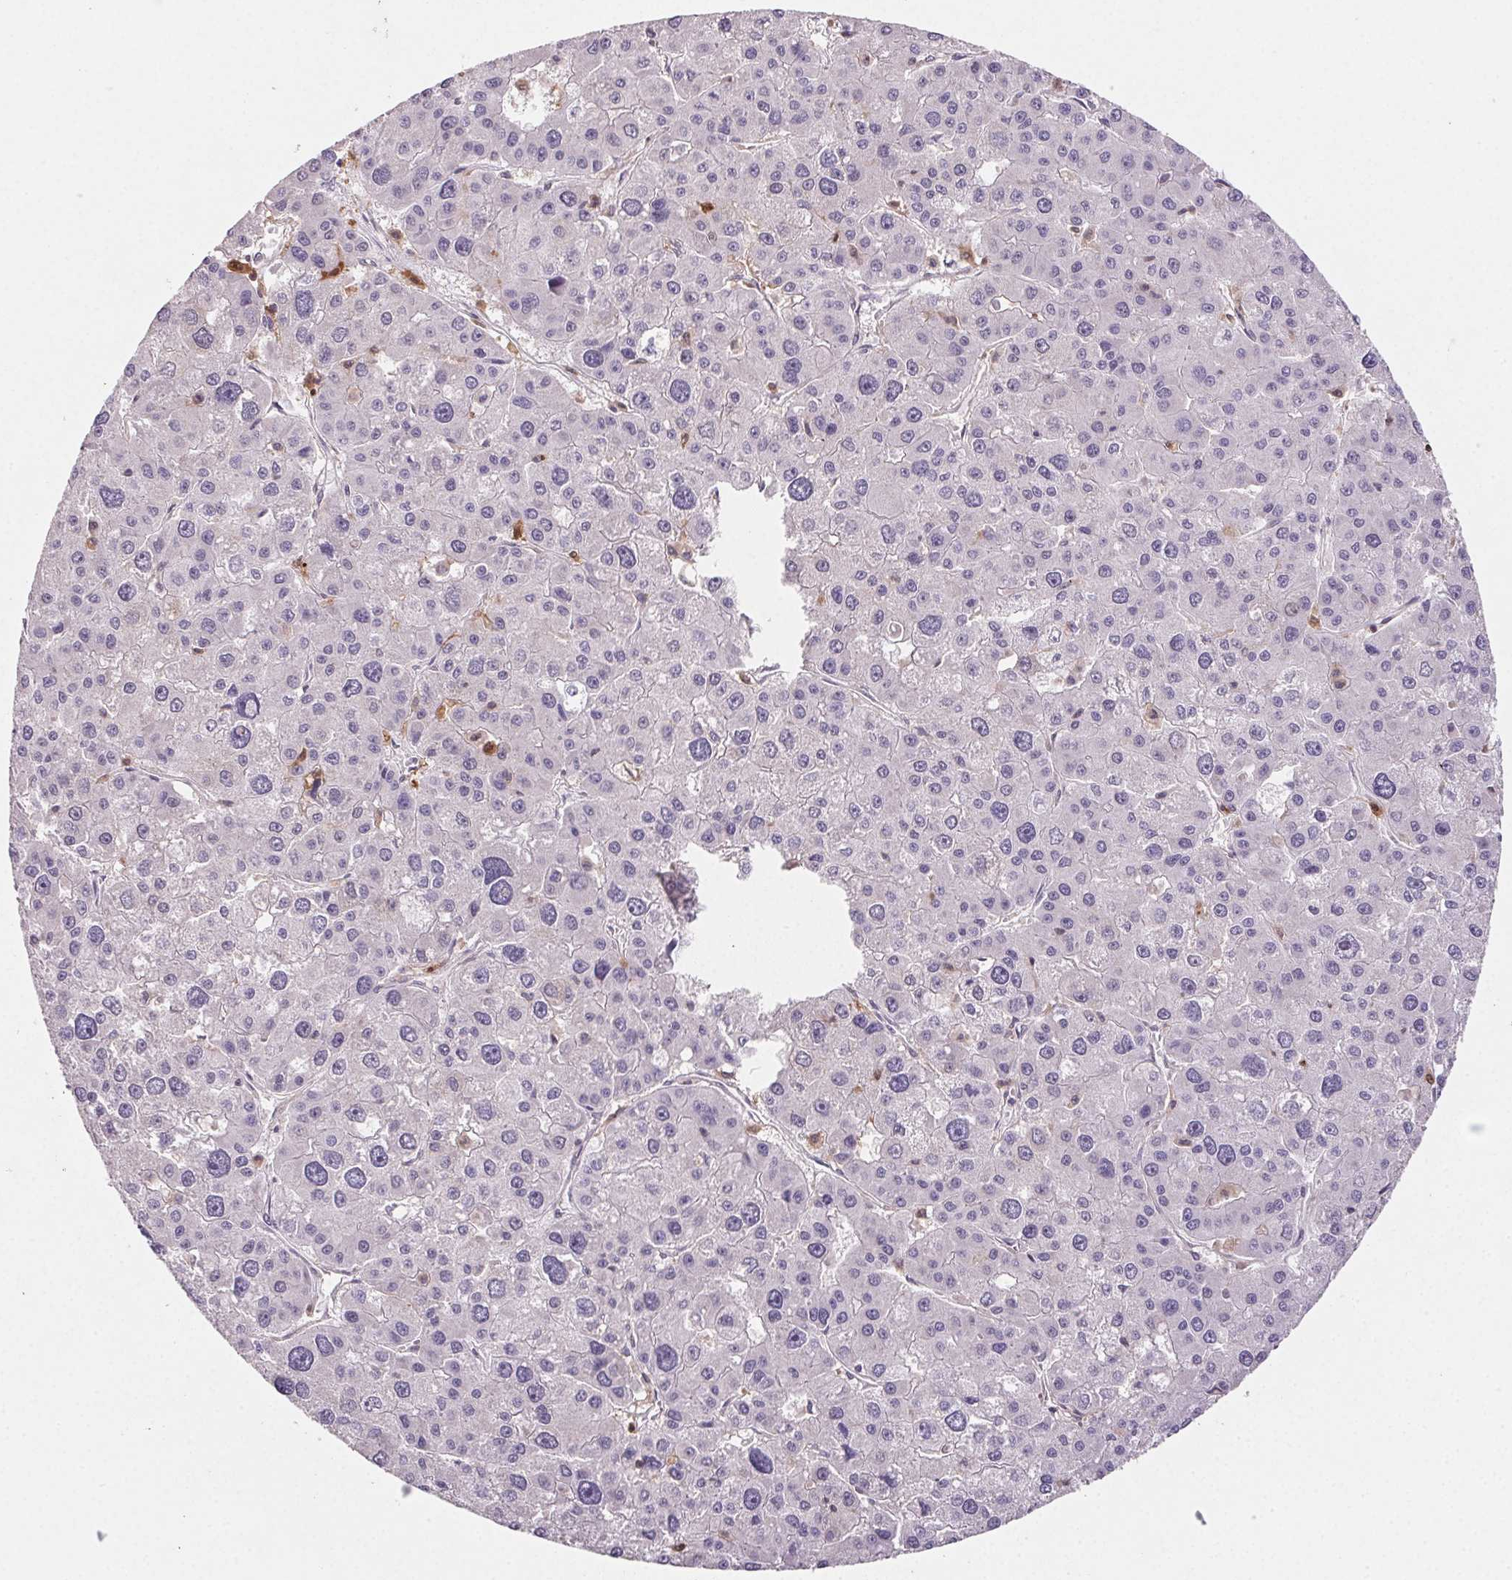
{"staining": {"intensity": "negative", "quantity": "none", "location": "none"}, "tissue": "liver cancer", "cell_type": "Tumor cells", "image_type": "cancer", "snomed": [{"axis": "morphology", "description": "Carcinoma, Hepatocellular, NOS"}, {"axis": "topography", "description": "Liver"}], "caption": "Protein analysis of hepatocellular carcinoma (liver) demonstrates no significant expression in tumor cells. (DAB immunohistochemistry, high magnification).", "gene": "GBP1", "patient": {"sex": "male", "age": 73}}